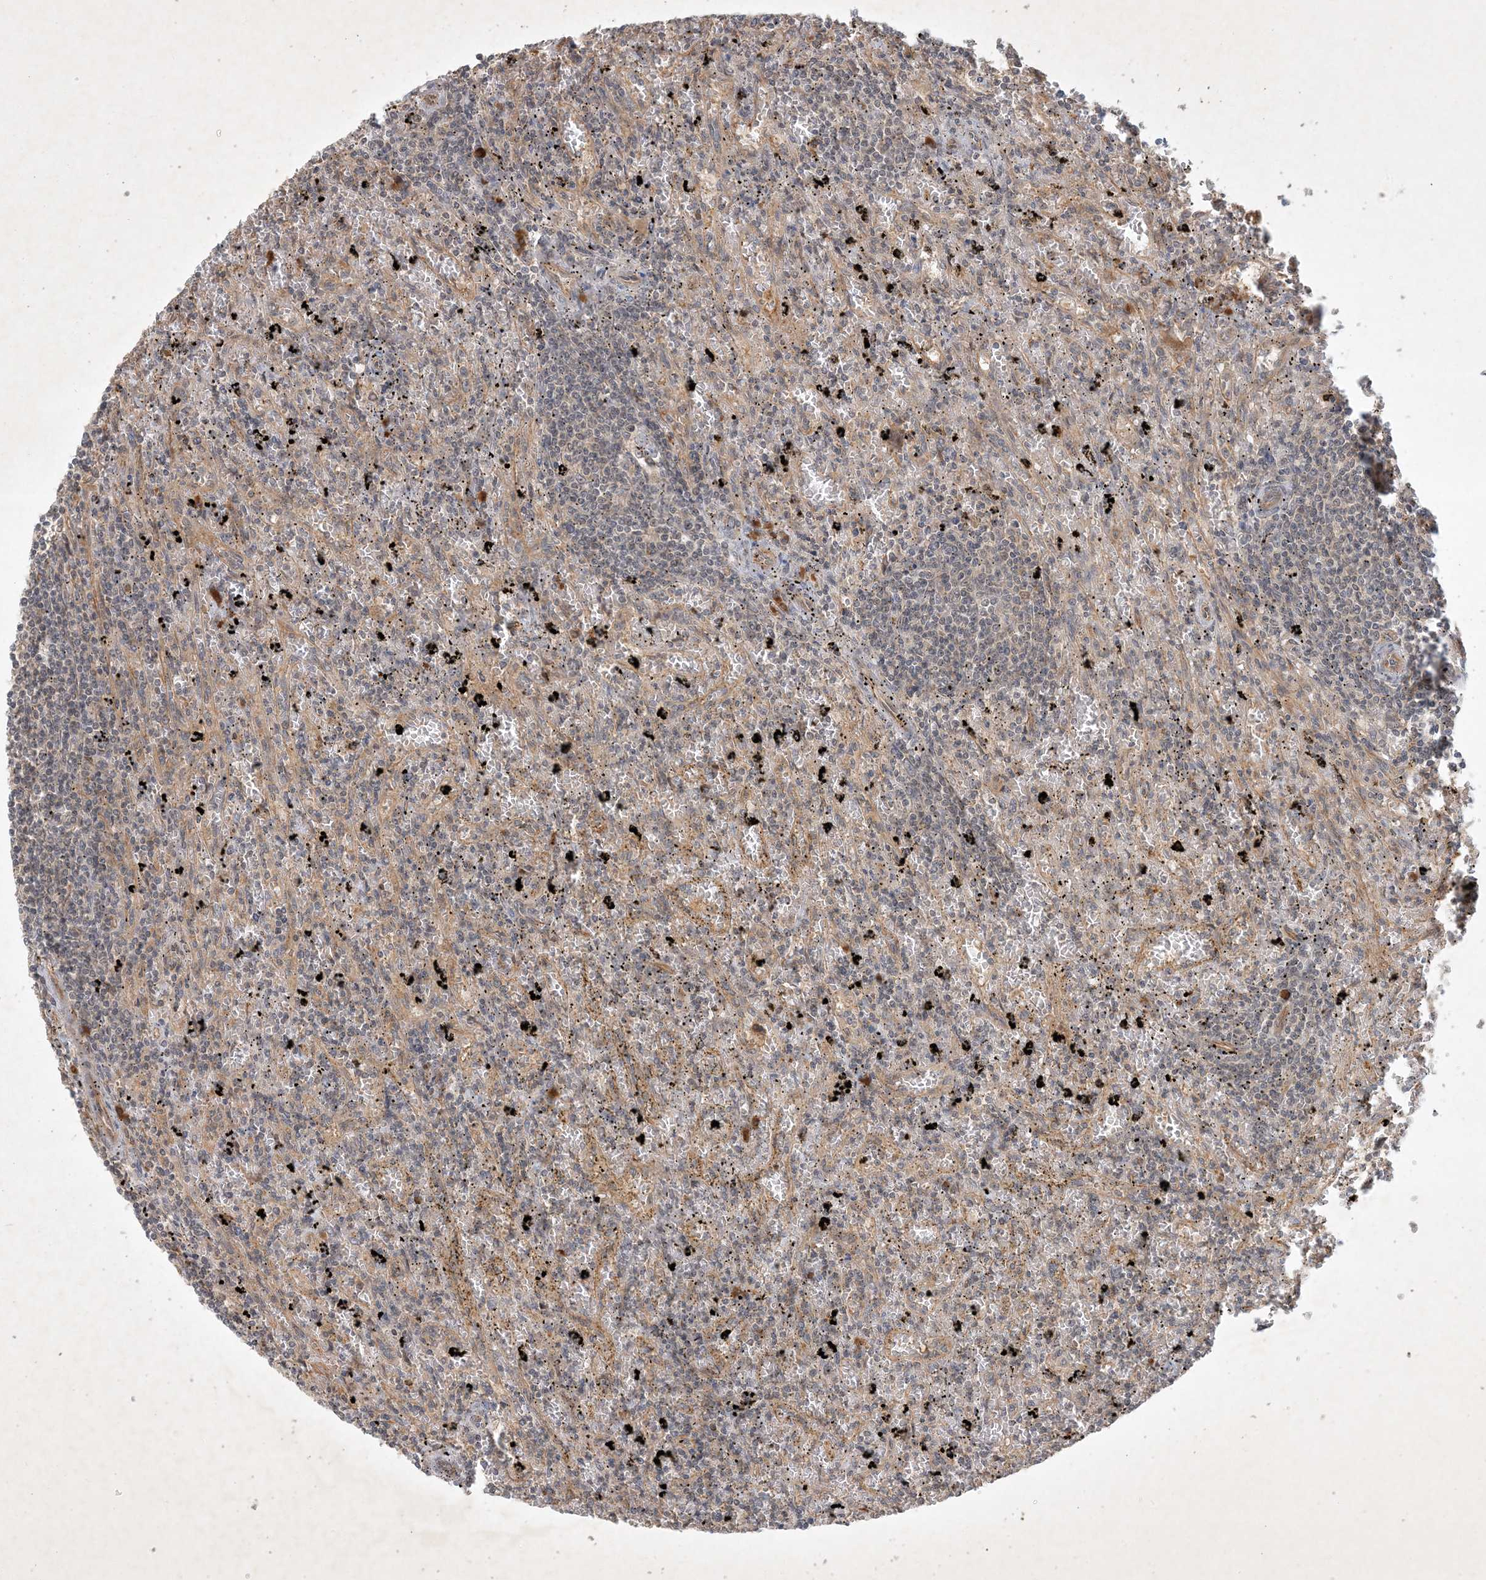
{"staining": {"intensity": "negative", "quantity": "none", "location": "none"}, "tissue": "lymphoma", "cell_type": "Tumor cells", "image_type": "cancer", "snomed": [{"axis": "morphology", "description": "Malignant lymphoma, non-Hodgkin's type, Low grade"}, {"axis": "topography", "description": "Spleen"}], "caption": "Immunohistochemistry histopathology image of neoplastic tissue: lymphoma stained with DAB (3,3'-diaminobenzidine) shows no significant protein staining in tumor cells.", "gene": "ZCCHC4", "patient": {"sex": "male", "age": 76}}